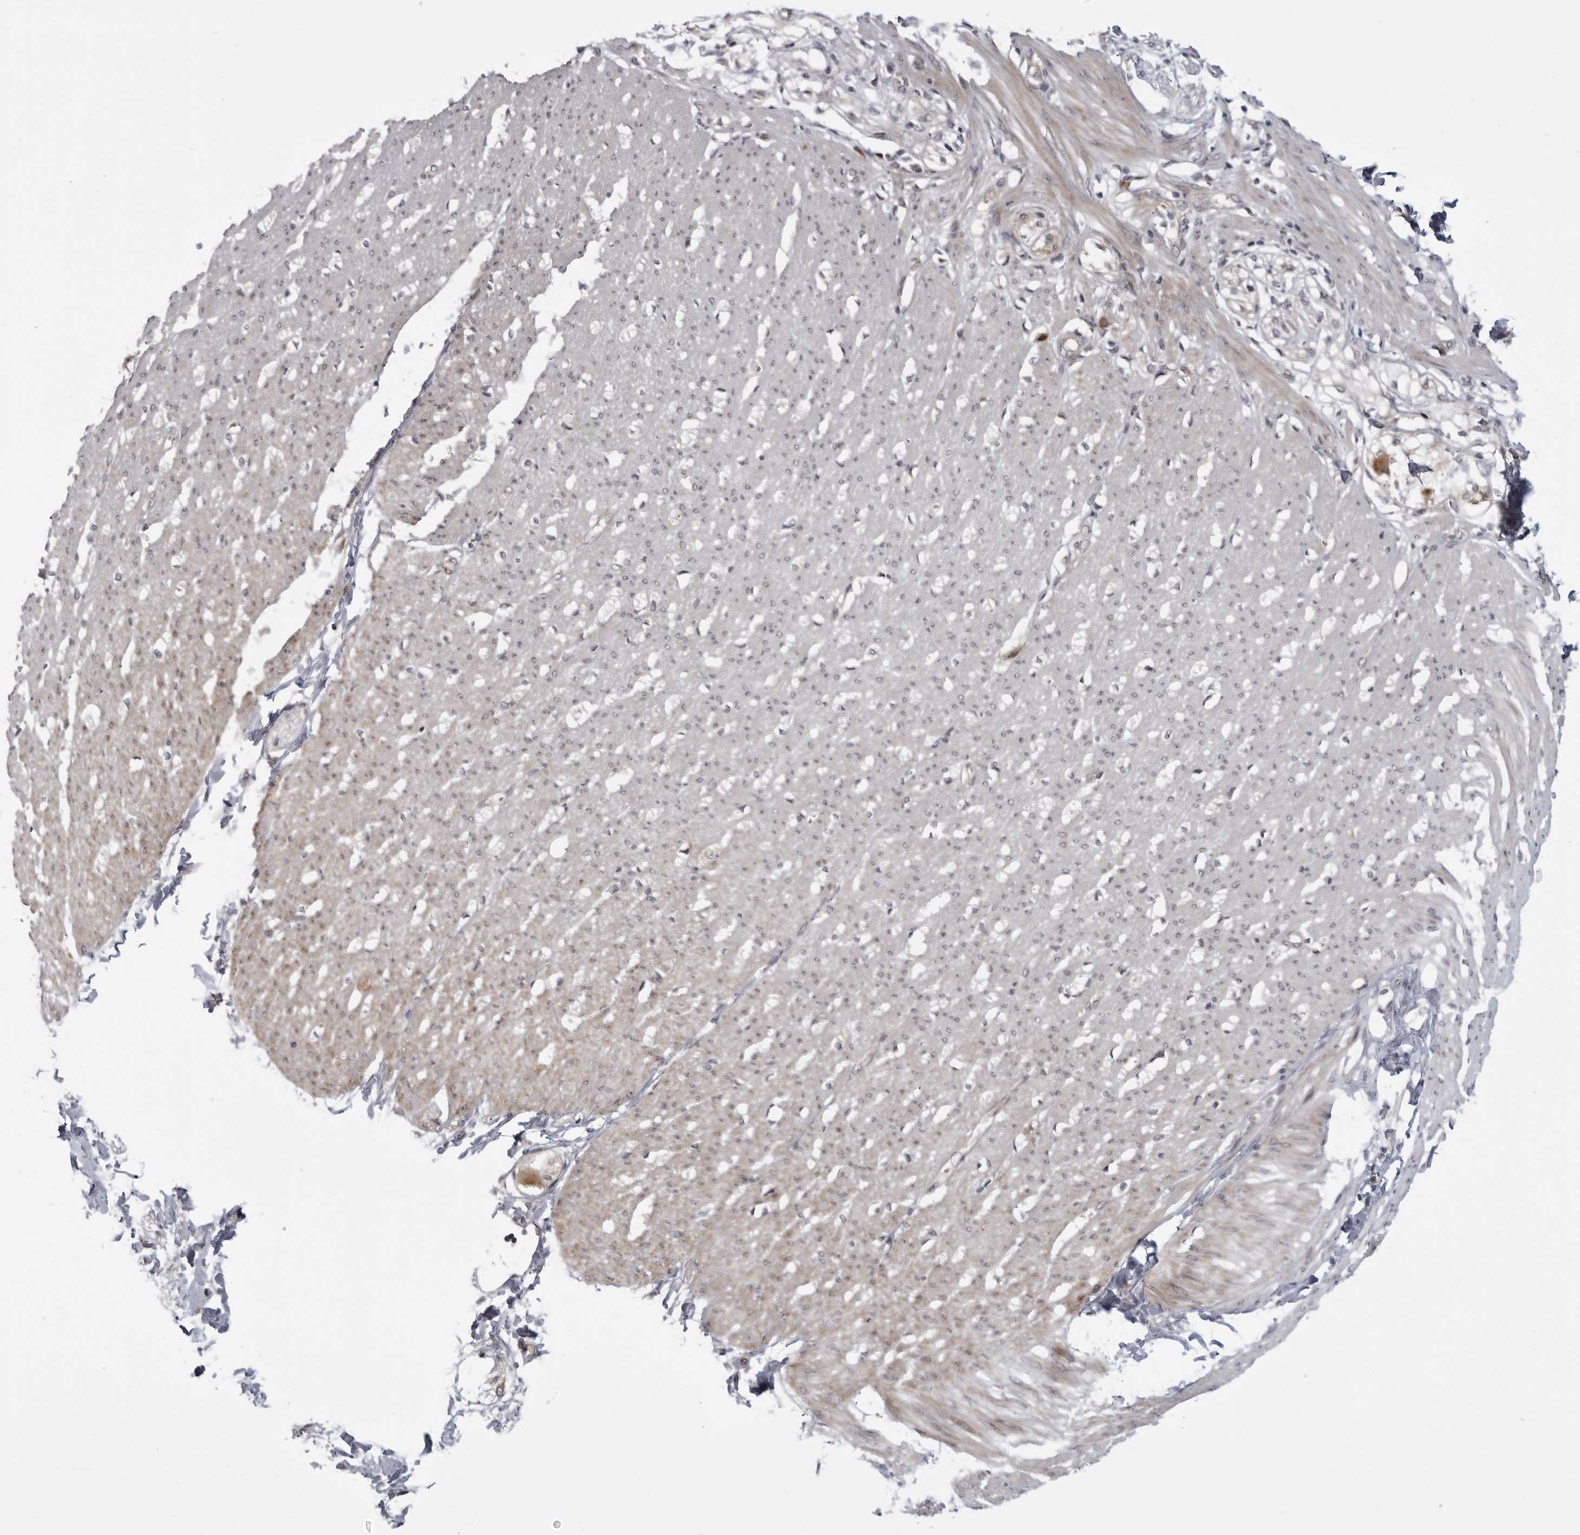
{"staining": {"intensity": "weak", "quantity": "25%-75%", "location": "cytoplasmic/membranous,nuclear"}, "tissue": "smooth muscle", "cell_type": "Smooth muscle cells", "image_type": "normal", "snomed": [{"axis": "morphology", "description": "Normal tissue, NOS"}, {"axis": "morphology", "description": "Adenocarcinoma, NOS"}, {"axis": "topography", "description": "Colon"}, {"axis": "topography", "description": "Peripheral nerve tissue"}], "caption": "This is an image of immunohistochemistry (IHC) staining of benign smooth muscle, which shows weak expression in the cytoplasmic/membranous,nuclear of smooth muscle cells.", "gene": "LRRC45", "patient": {"sex": "male", "age": 14}}